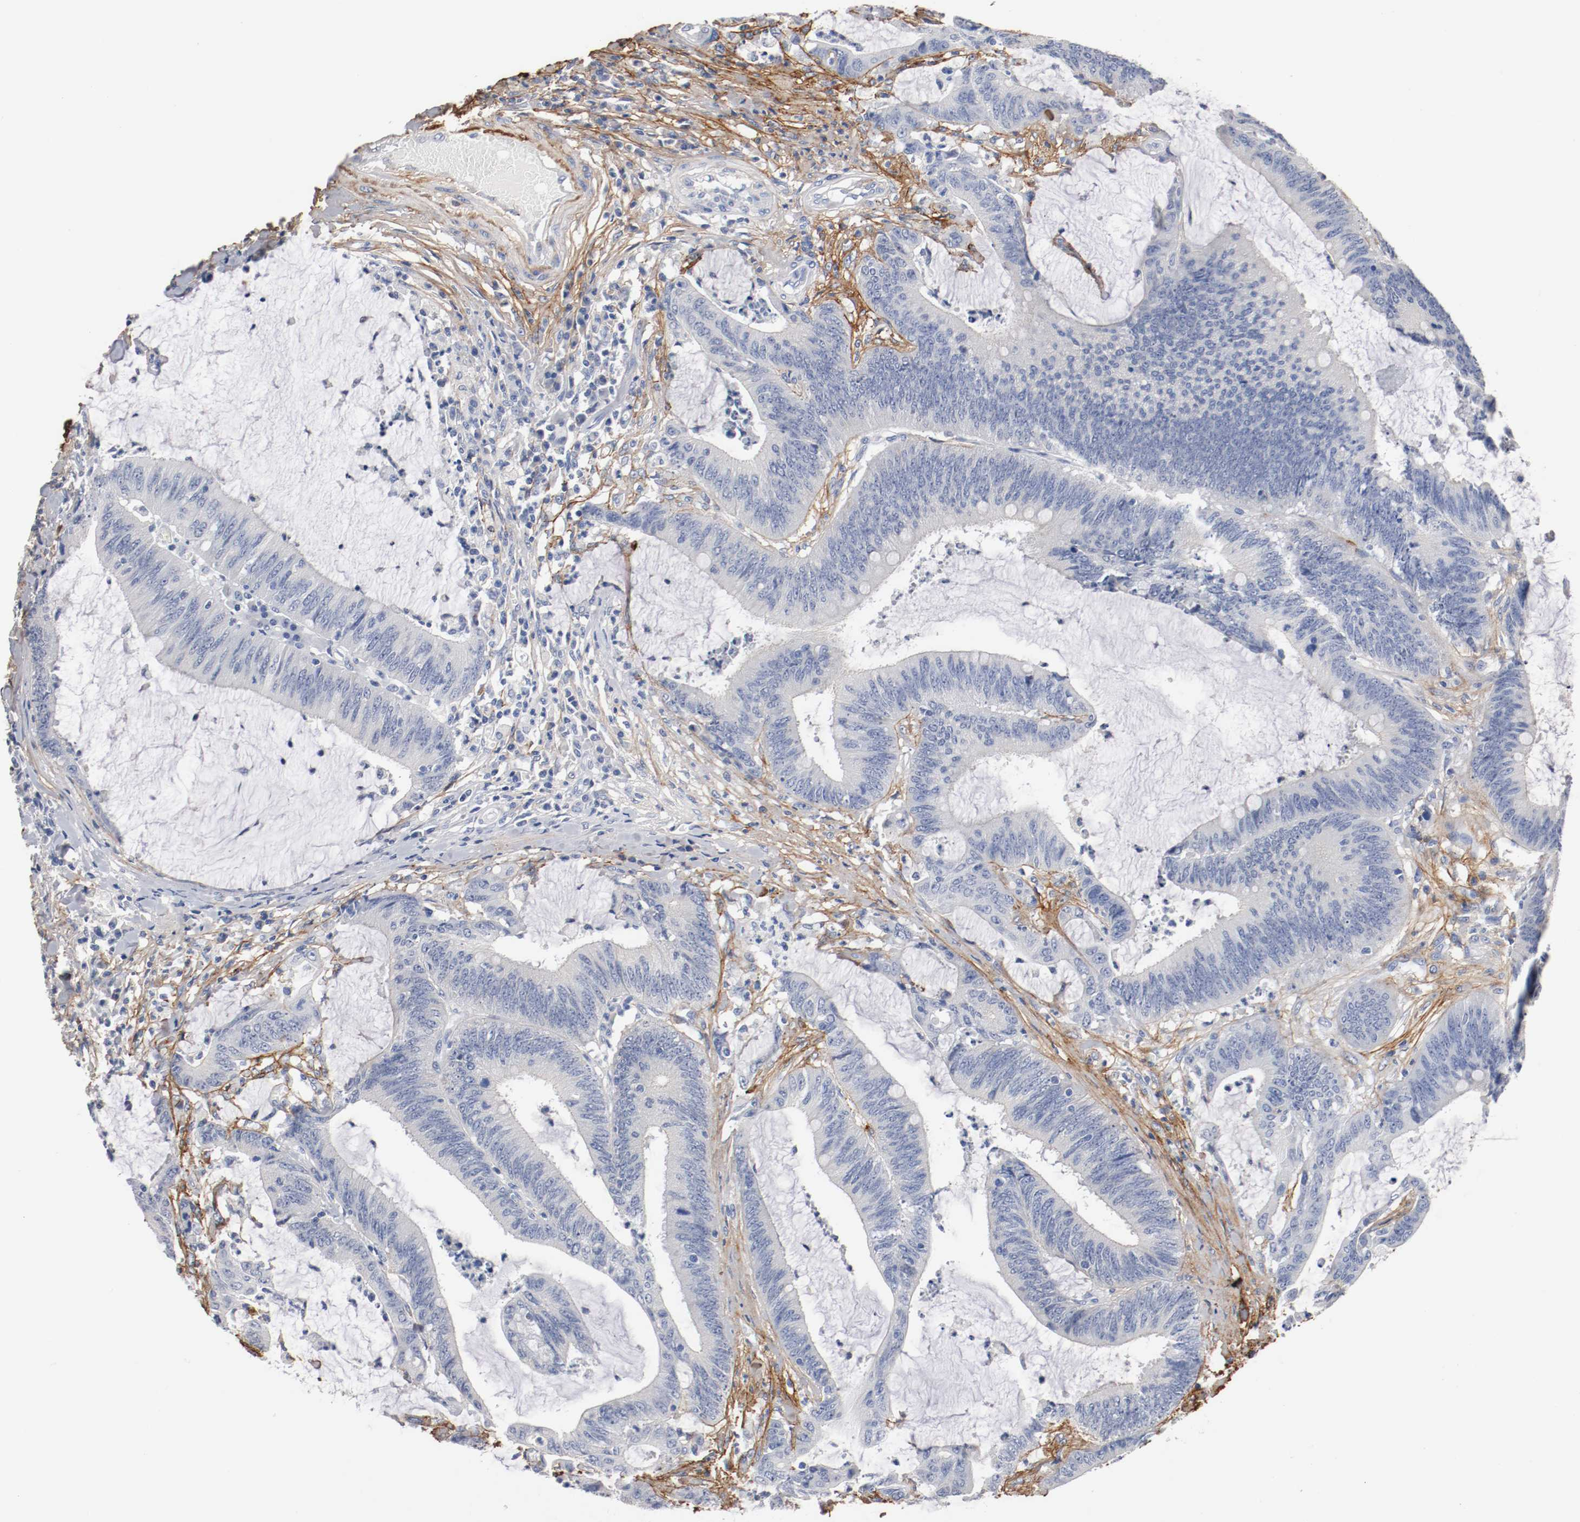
{"staining": {"intensity": "weak", "quantity": "<25%", "location": "cytoplasmic/membranous"}, "tissue": "colorectal cancer", "cell_type": "Tumor cells", "image_type": "cancer", "snomed": [{"axis": "morphology", "description": "Adenocarcinoma, NOS"}, {"axis": "topography", "description": "Rectum"}], "caption": "Human colorectal cancer stained for a protein using immunohistochemistry (IHC) displays no staining in tumor cells.", "gene": "TNC", "patient": {"sex": "female", "age": 66}}